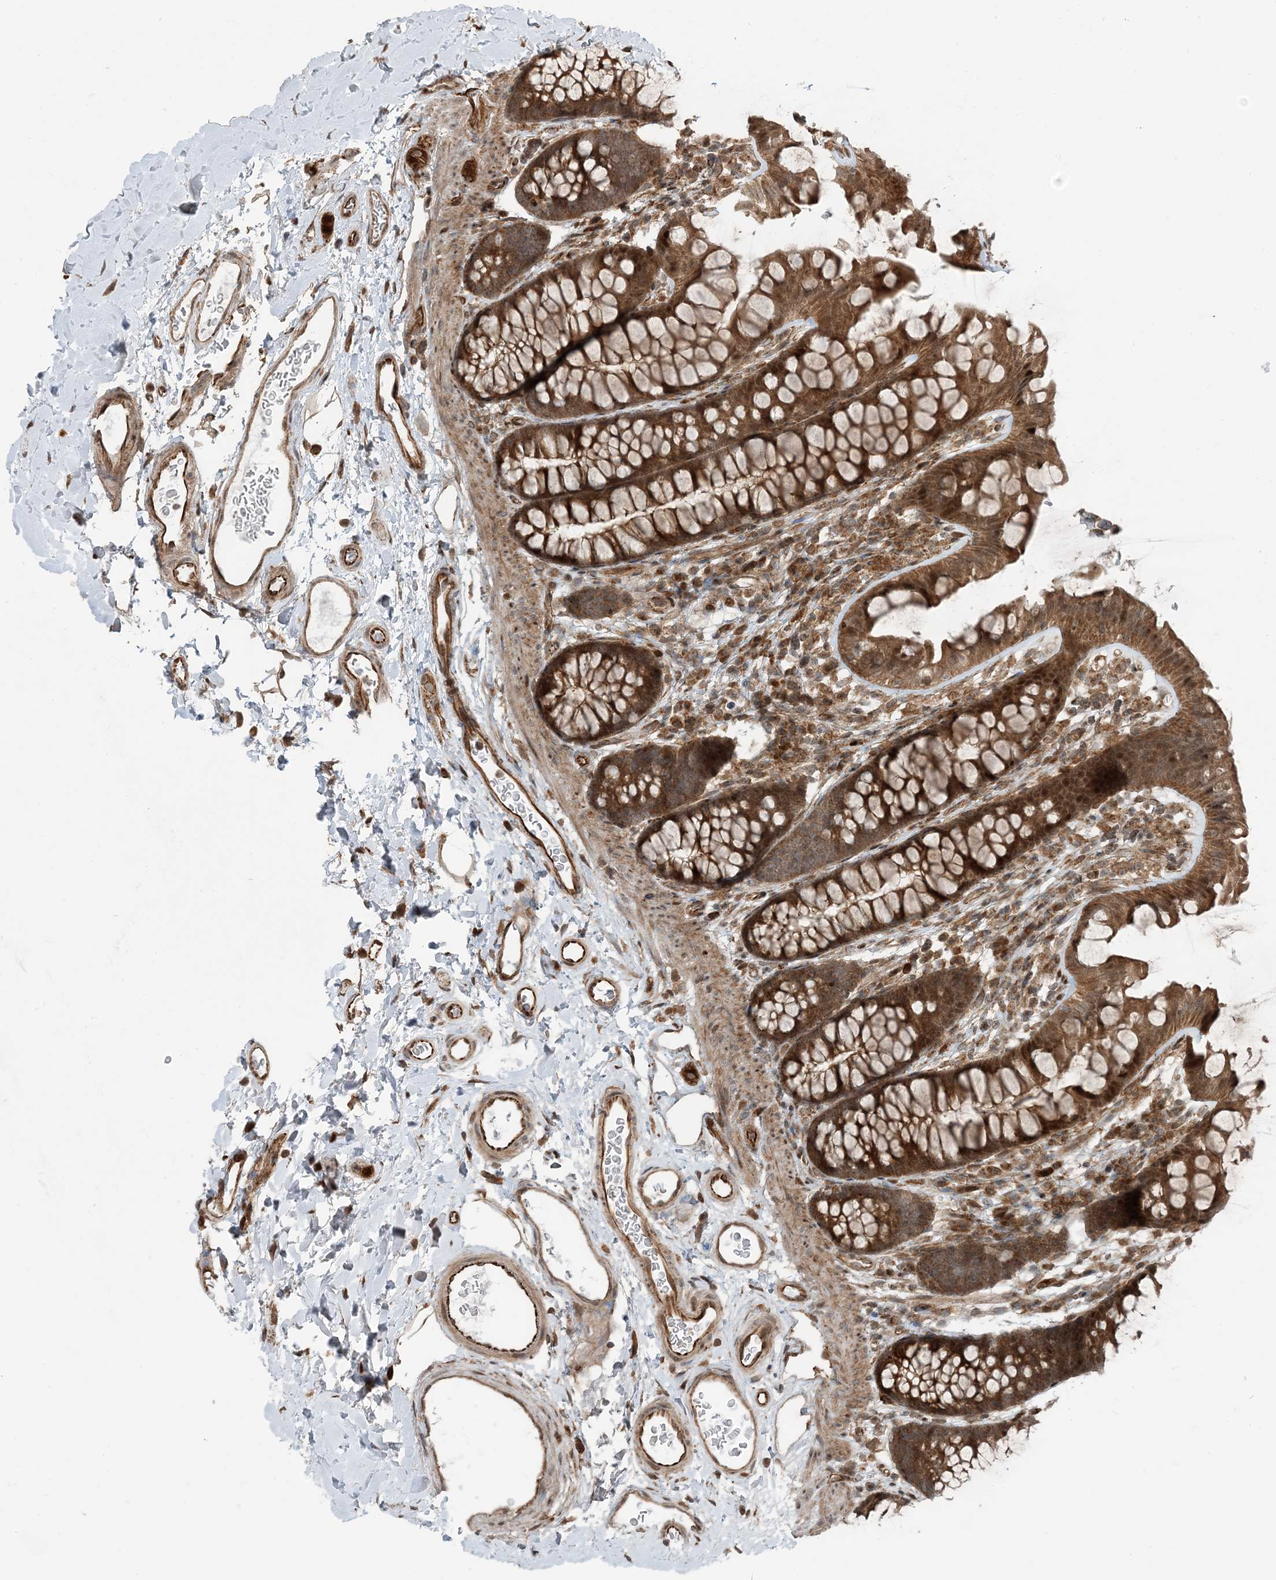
{"staining": {"intensity": "strong", "quantity": ">75%", "location": "cytoplasmic/membranous"}, "tissue": "colon", "cell_type": "Endothelial cells", "image_type": "normal", "snomed": [{"axis": "morphology", "description": "Normal tissue, NOS"}, {"axis": "topography", "description": "Colon"}], "caption": "DAB immunohistochemical staining of unremarkable colon exhibits strong cytoplasmic/membranous protein positivity in about >75% of endothelial cells. (brown staining indicates protein expression, while blue staining denotes nuclei).", "gene": "EDEM2", "patient": {"sex": "female", "age": 62}}